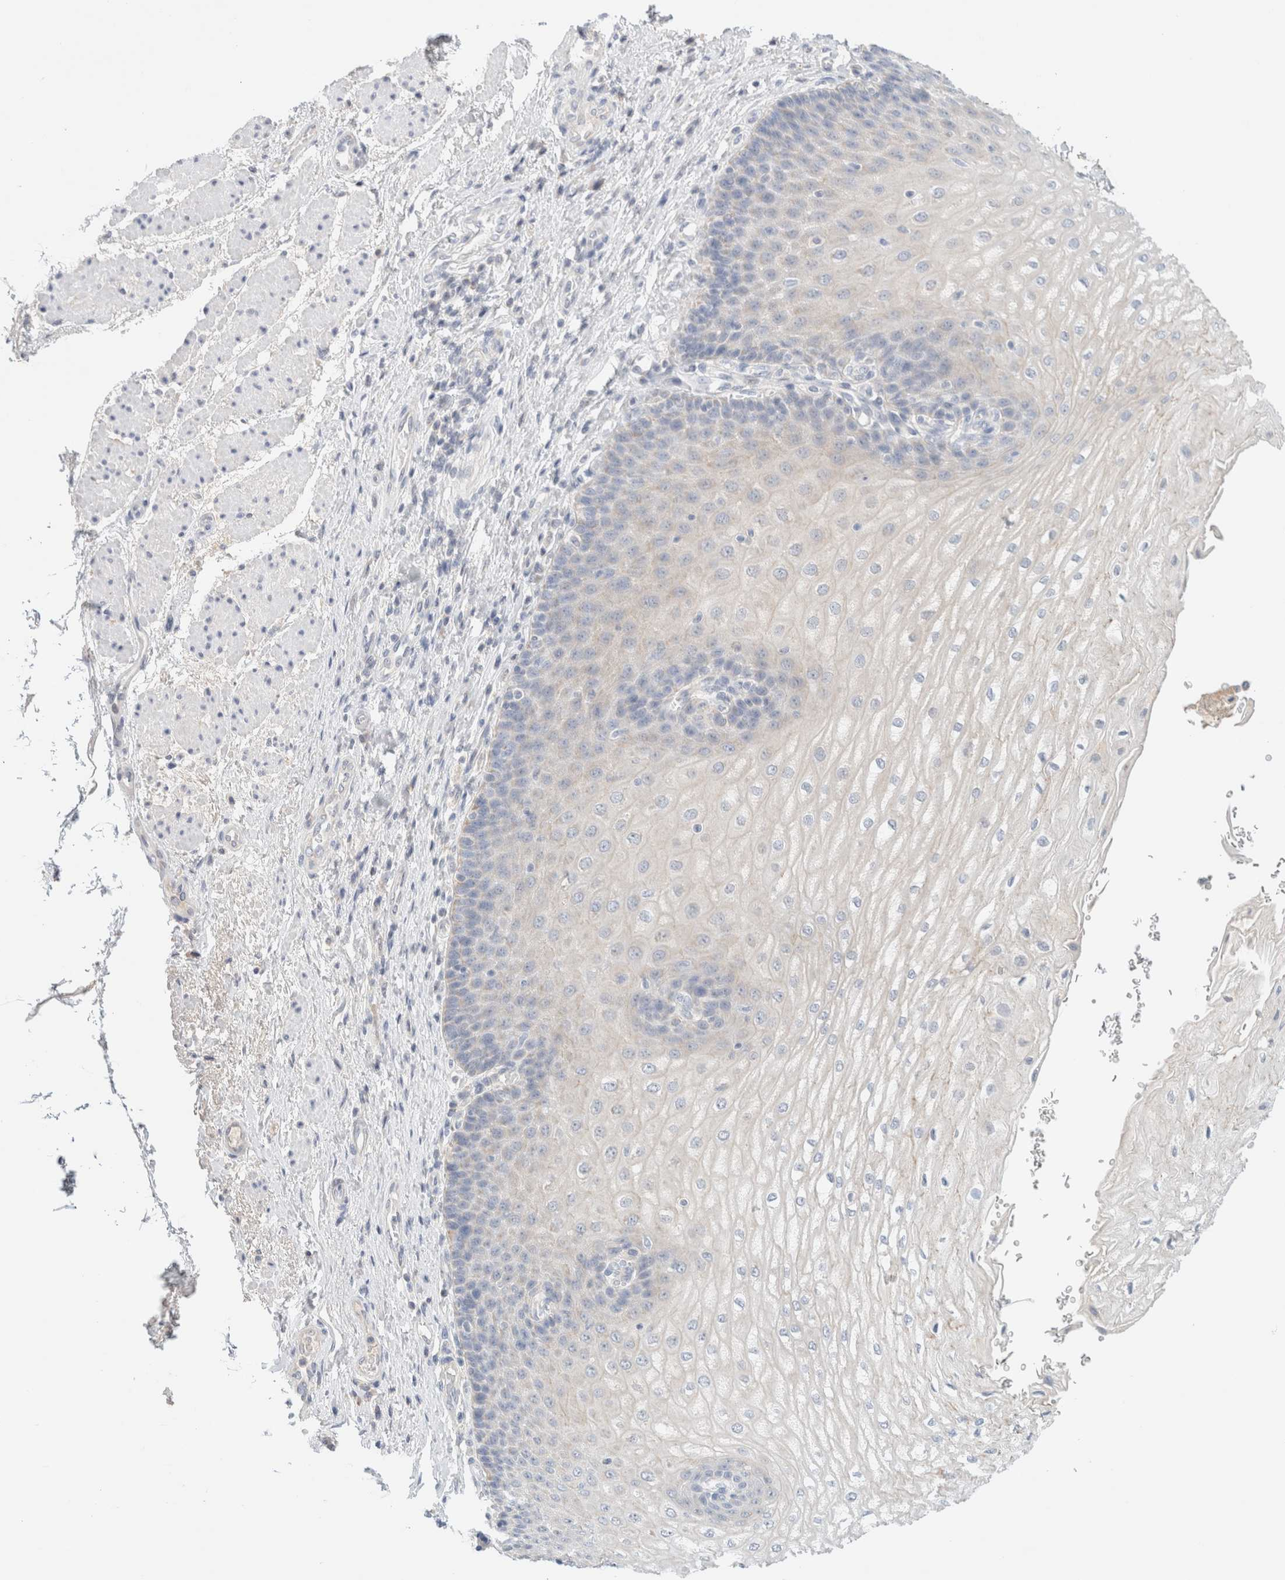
{"staining": {"intensity": "negative", "quantity": "none", "location": "none"}, "tissue": "esophagus", "cell_type": "Squamous epithelial cells", "image_type": "normal", "snomed": [{"axis": "morphology", "description": "Normal tissue, NOS"}, {"axis": "topography", "description": "Esophagus"}], "caption": "Micrograph shows no significant protein expression in squamous epithelial cells of unremarkable esophagus.", "gene": "HEXD", "patient": {"sex": "male", "age": 54}}